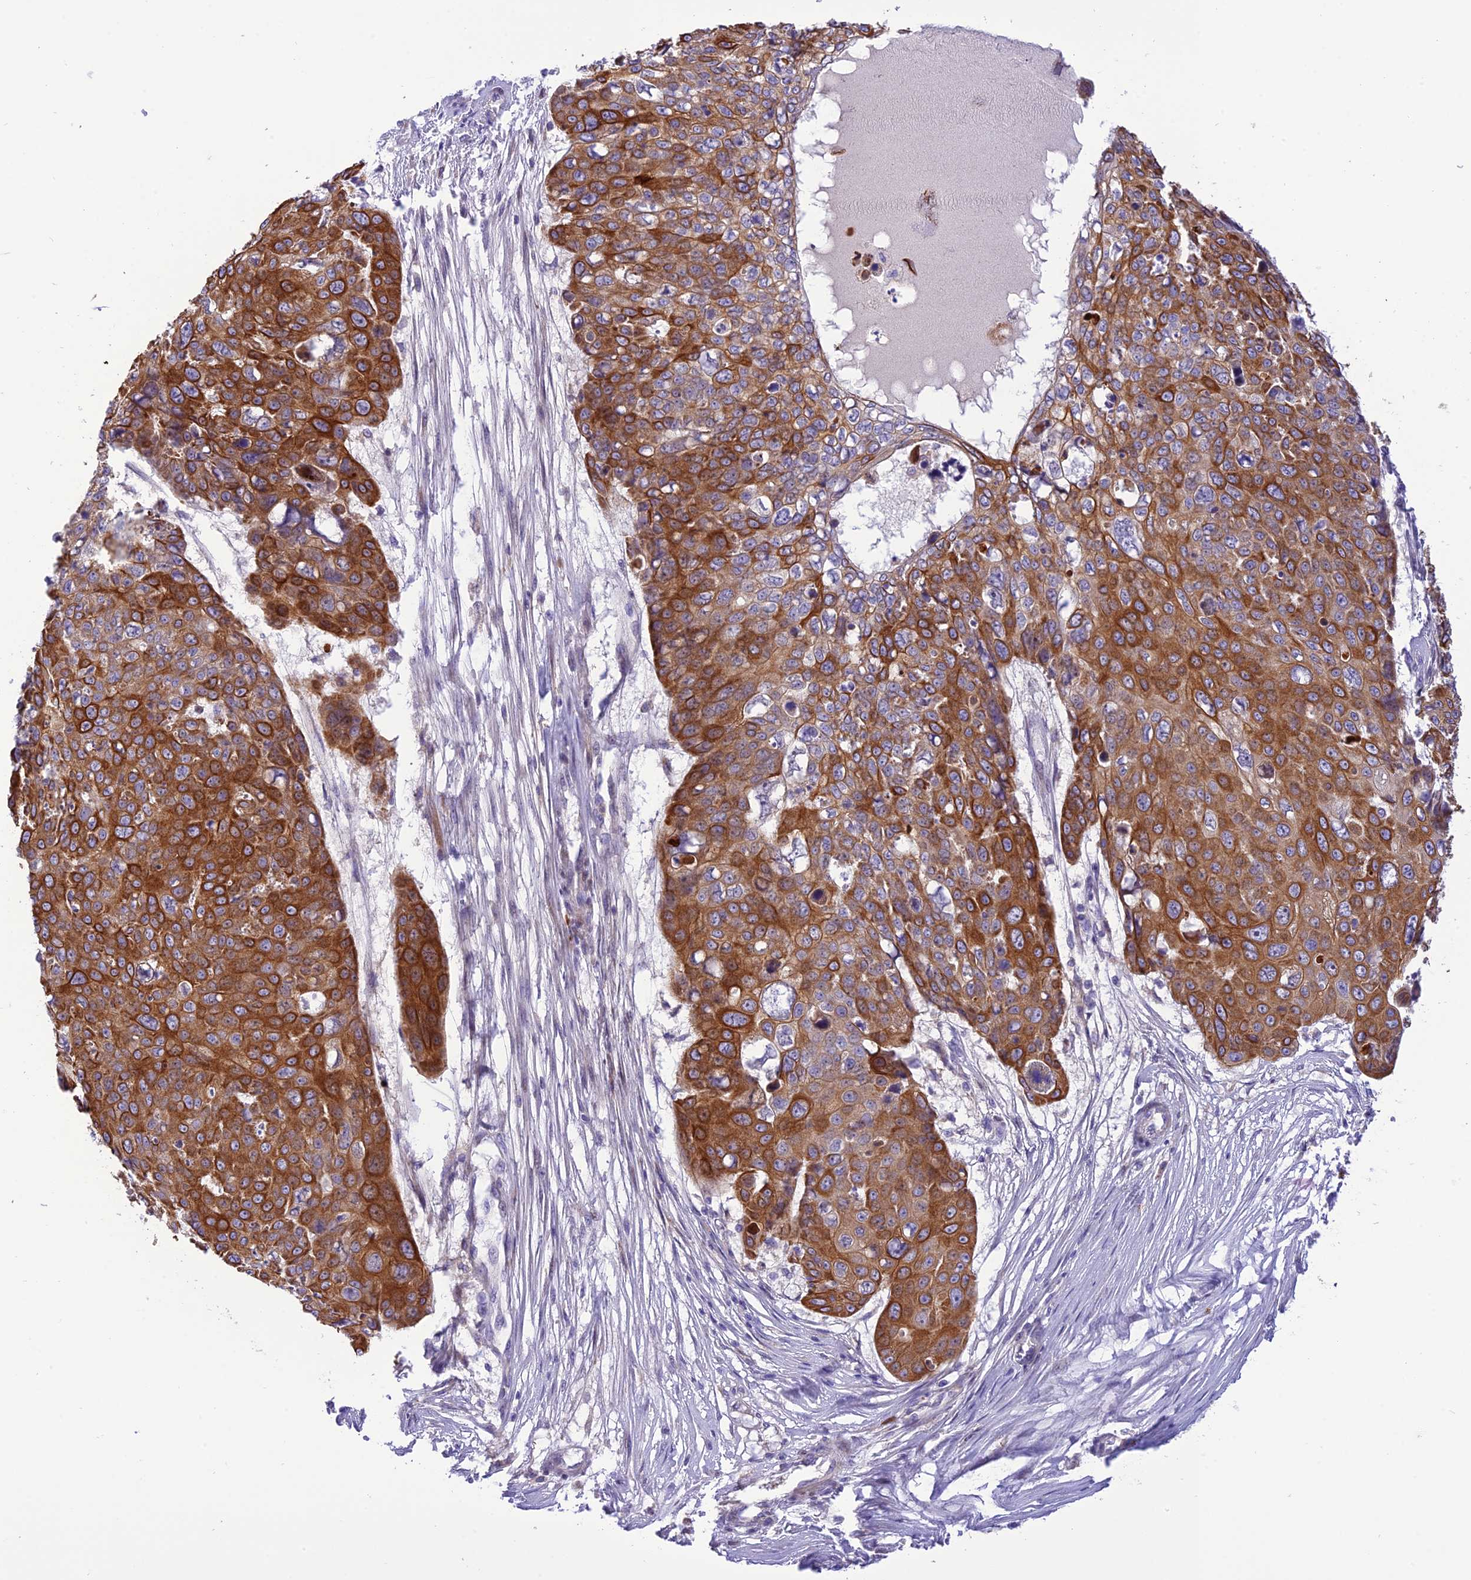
{"staining": {"intensity": "strong", "quantity": ">75%", "location": "cytoplasmic/membranous"}, "tissue": "skin cancer", "cell_type": "Tumor cells", "image_type": "cancer", "snomed": [{"axis": "morphology", "description": "Squamous cell carcinoma, NOS"}, {"axis": "topography", "description": "Skin"}], "caption": "Immunohistochemistry (DAB) staining of human skin cancer reveals strong cytoplasmic/membranous protein expression in approximately >75% of tumor cells.", "gene": "JMY", "patient": {"sex": "male", "age": 71}}